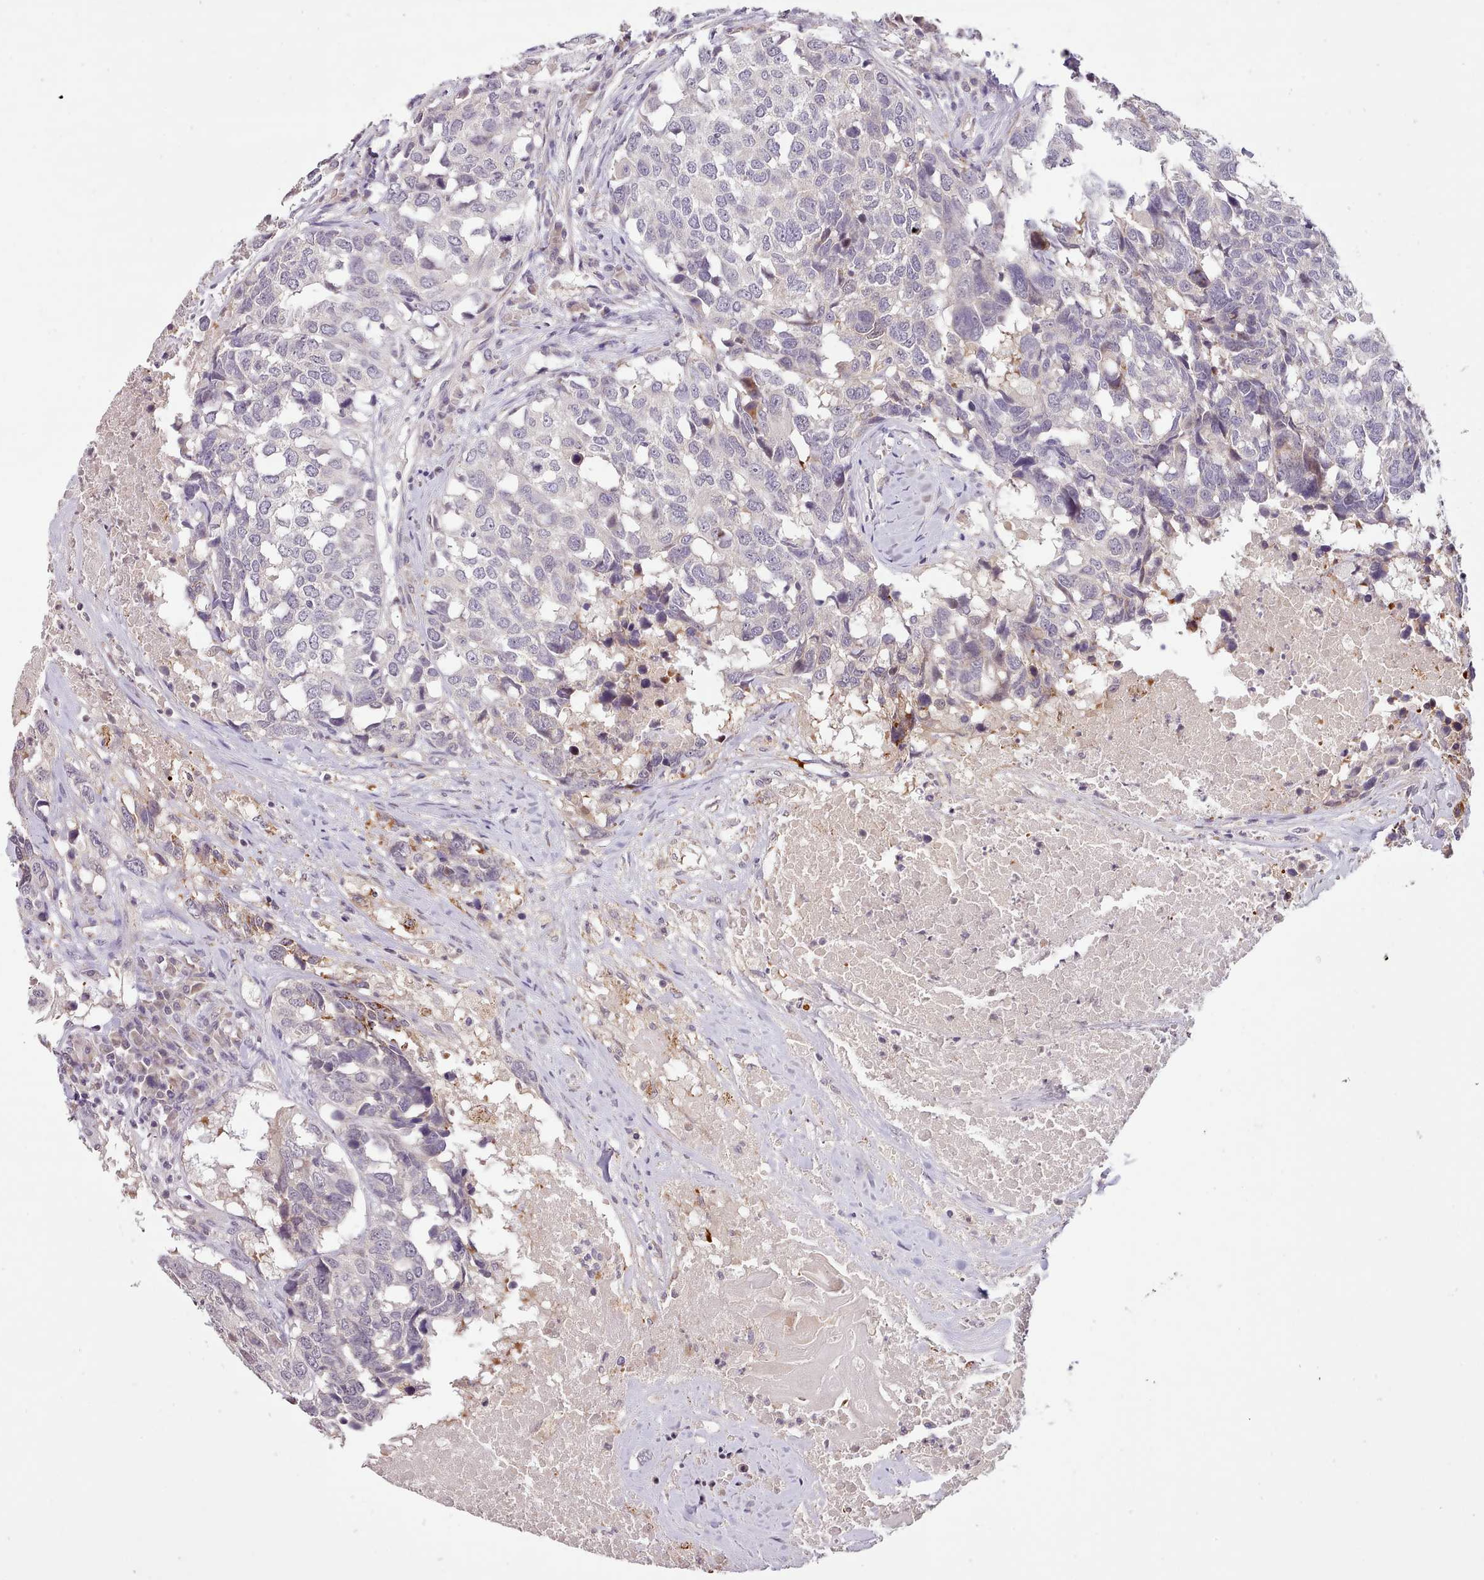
{"staining": {"intensity": "negative", "quantity": "none", "location": "none"}, "tissue": "head and neck cancer", "cell_type": "Tumor cells", "image_type": "cancer", "snomed": [{"axis": "morphology", "description": "Squamous cell carcinoma, NOS"}, {"axis": "topography", "description": "Head-Neck"}], "caption": "Immunohistochemical staining of human squamous cell carcinoma (head and neck) demonstrates no significant staining in tumor cells.", "gene": "ZNF658", "patient": {"sex": "male", "age": 66}}